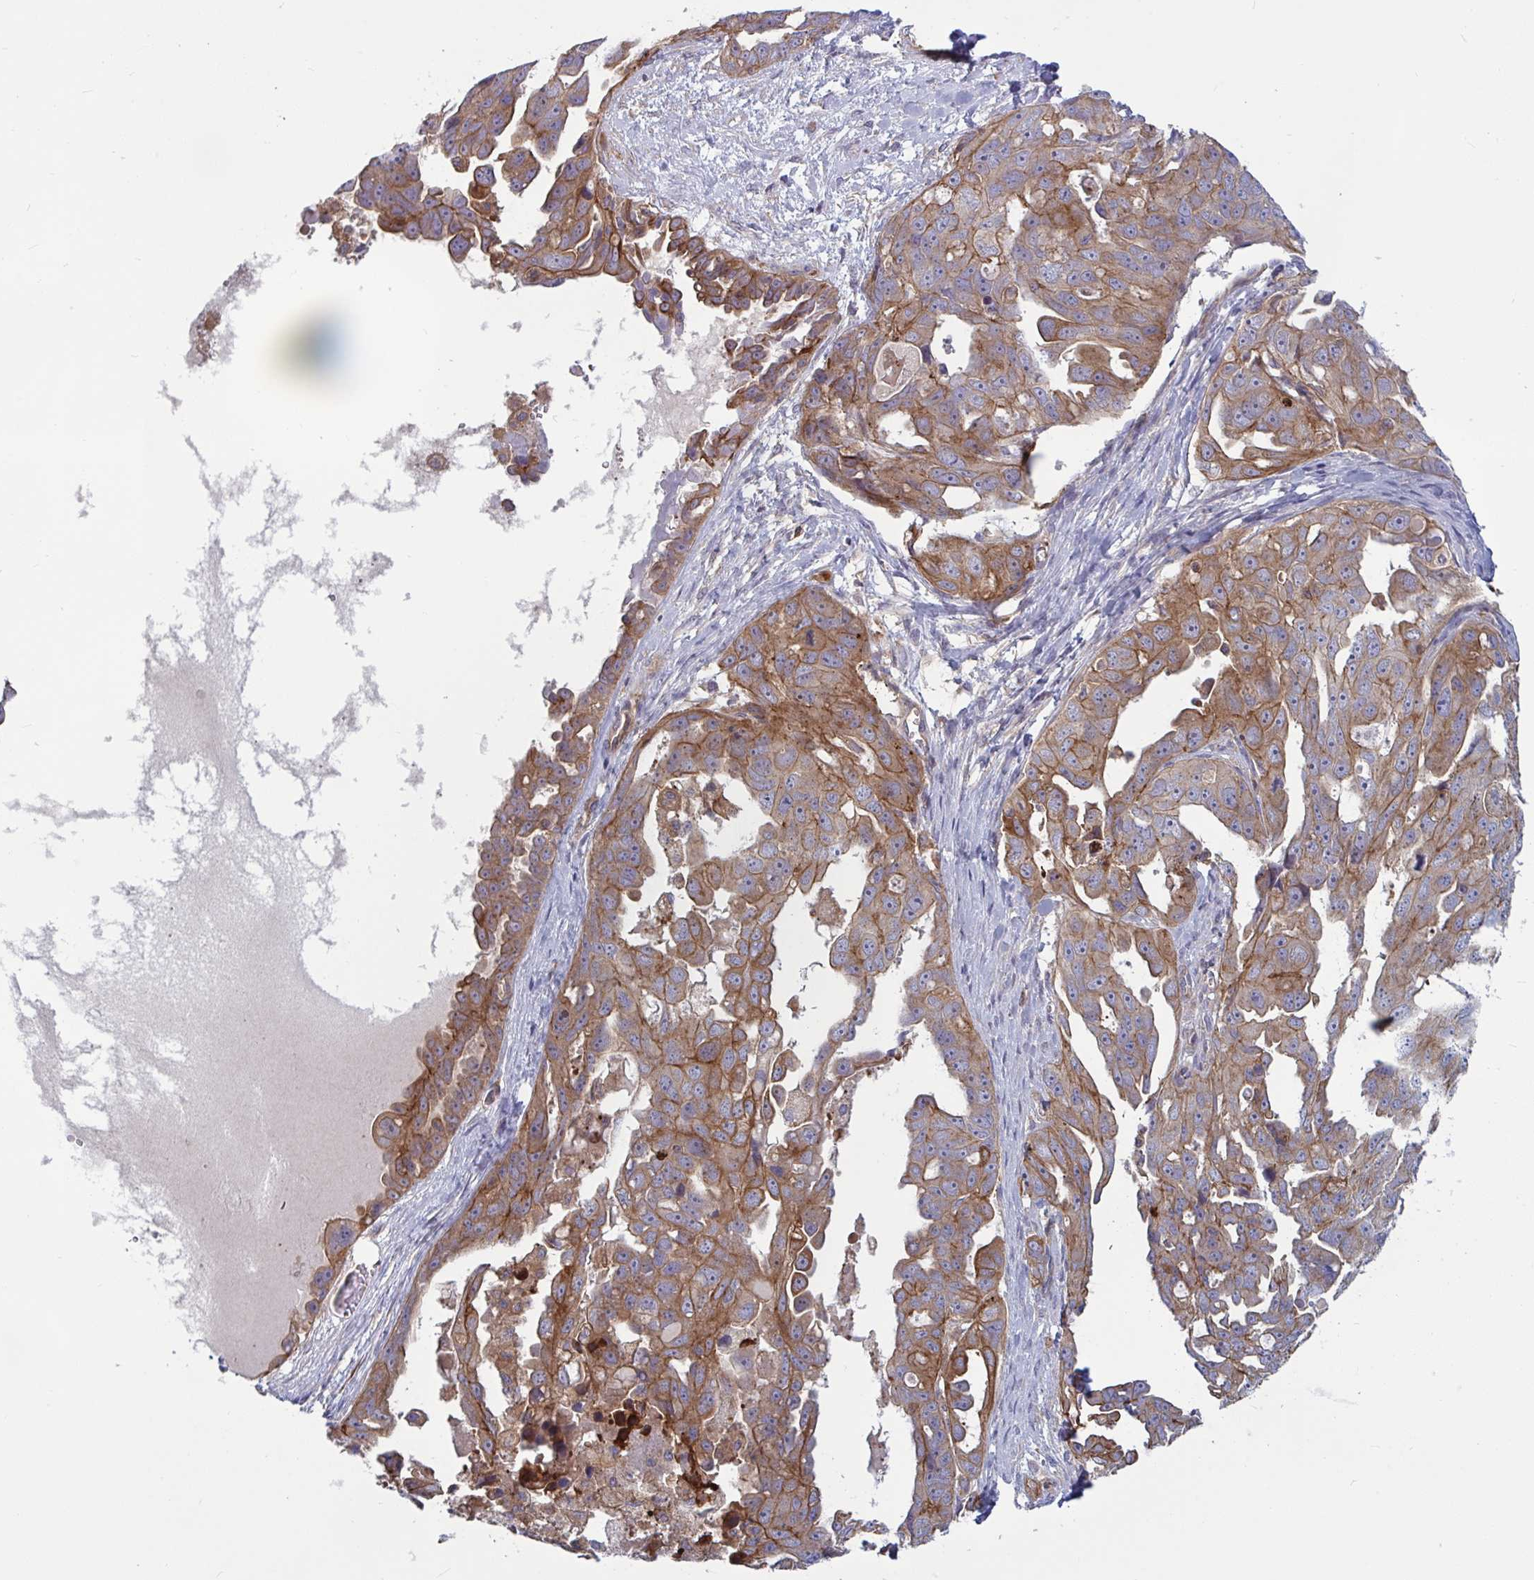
{"staining": {"intensity": "moderate", "quantity": ">75%", "location": "cytoplasmic/membranous"}, "tissue": "ovarian cancer", "cell_type": "Tumor cells", "image_type": "cancer", "snomed": [{"axis": "morphology", "description": "Carcinoma, endometroid"}, {"axis": "topography", "description": "Ovary"}], "caption": "DAB immunohistochemical staining of endometroid carcinoma (ovarian) displays moderate cytoplasmic/membranous protein expression in about >75% of tumor cells.", "gene": "TANK", "patient": {"sex": "female", "age": 70}}